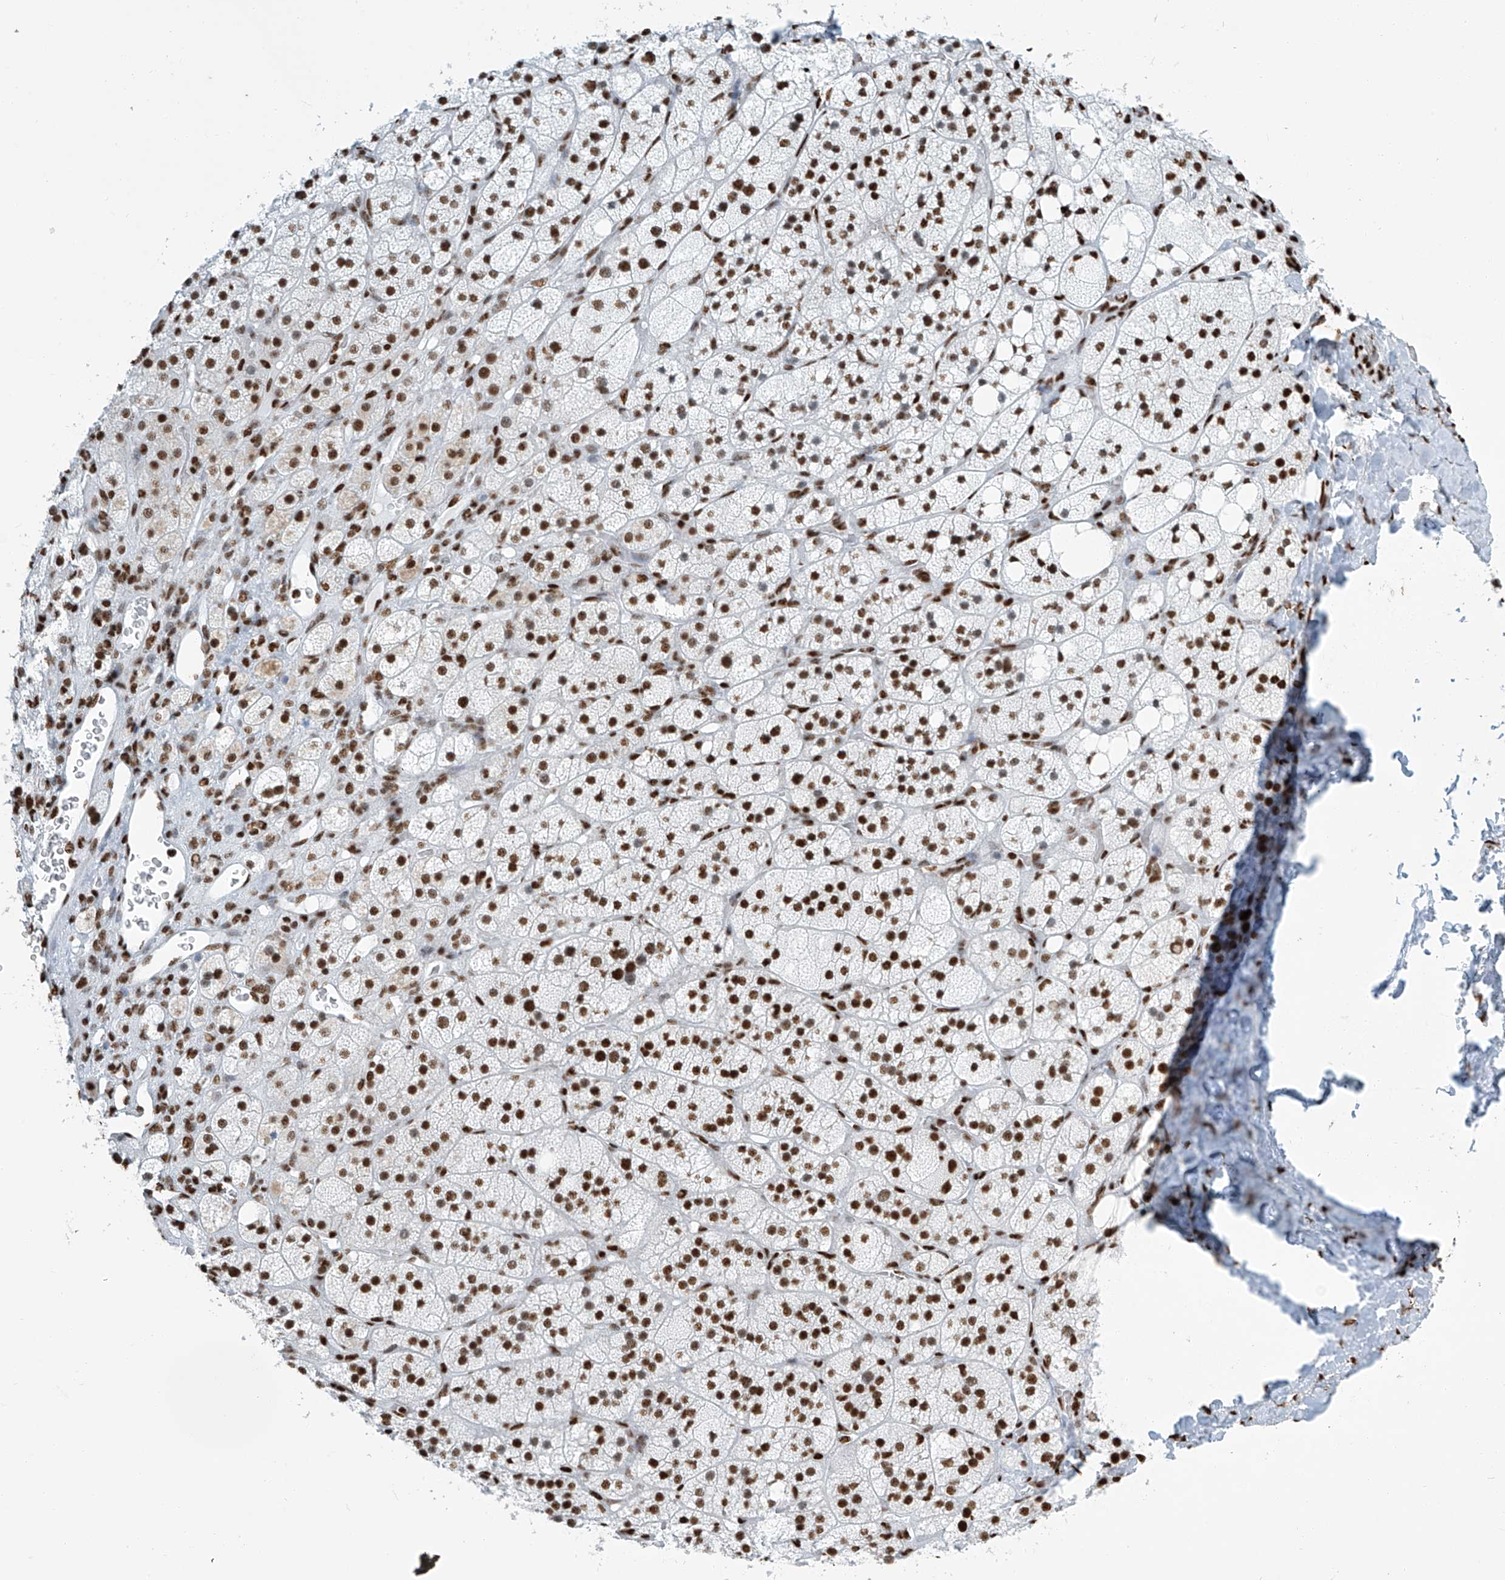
{"staining": {"intensity": "strong", "quantity": ">75%", "location": "nuclear"}, "tissue": "adrenal gland", "cell_type": "Glandular cells", "image_type": "normal", "snomed": [{"axis": "morphology", "description": "Normal tissue, NOS"}, {"axis": "topography", "description": "Adrenal gland"}], "caption": "Strong nuclear positivity for a protein is identified in about >75% of glandular cells of normal adrenal gland using immunohistochemistry (IHC).", "gene": "ENSG00000257390", "patient": {"sex": "male", "age": 61}}